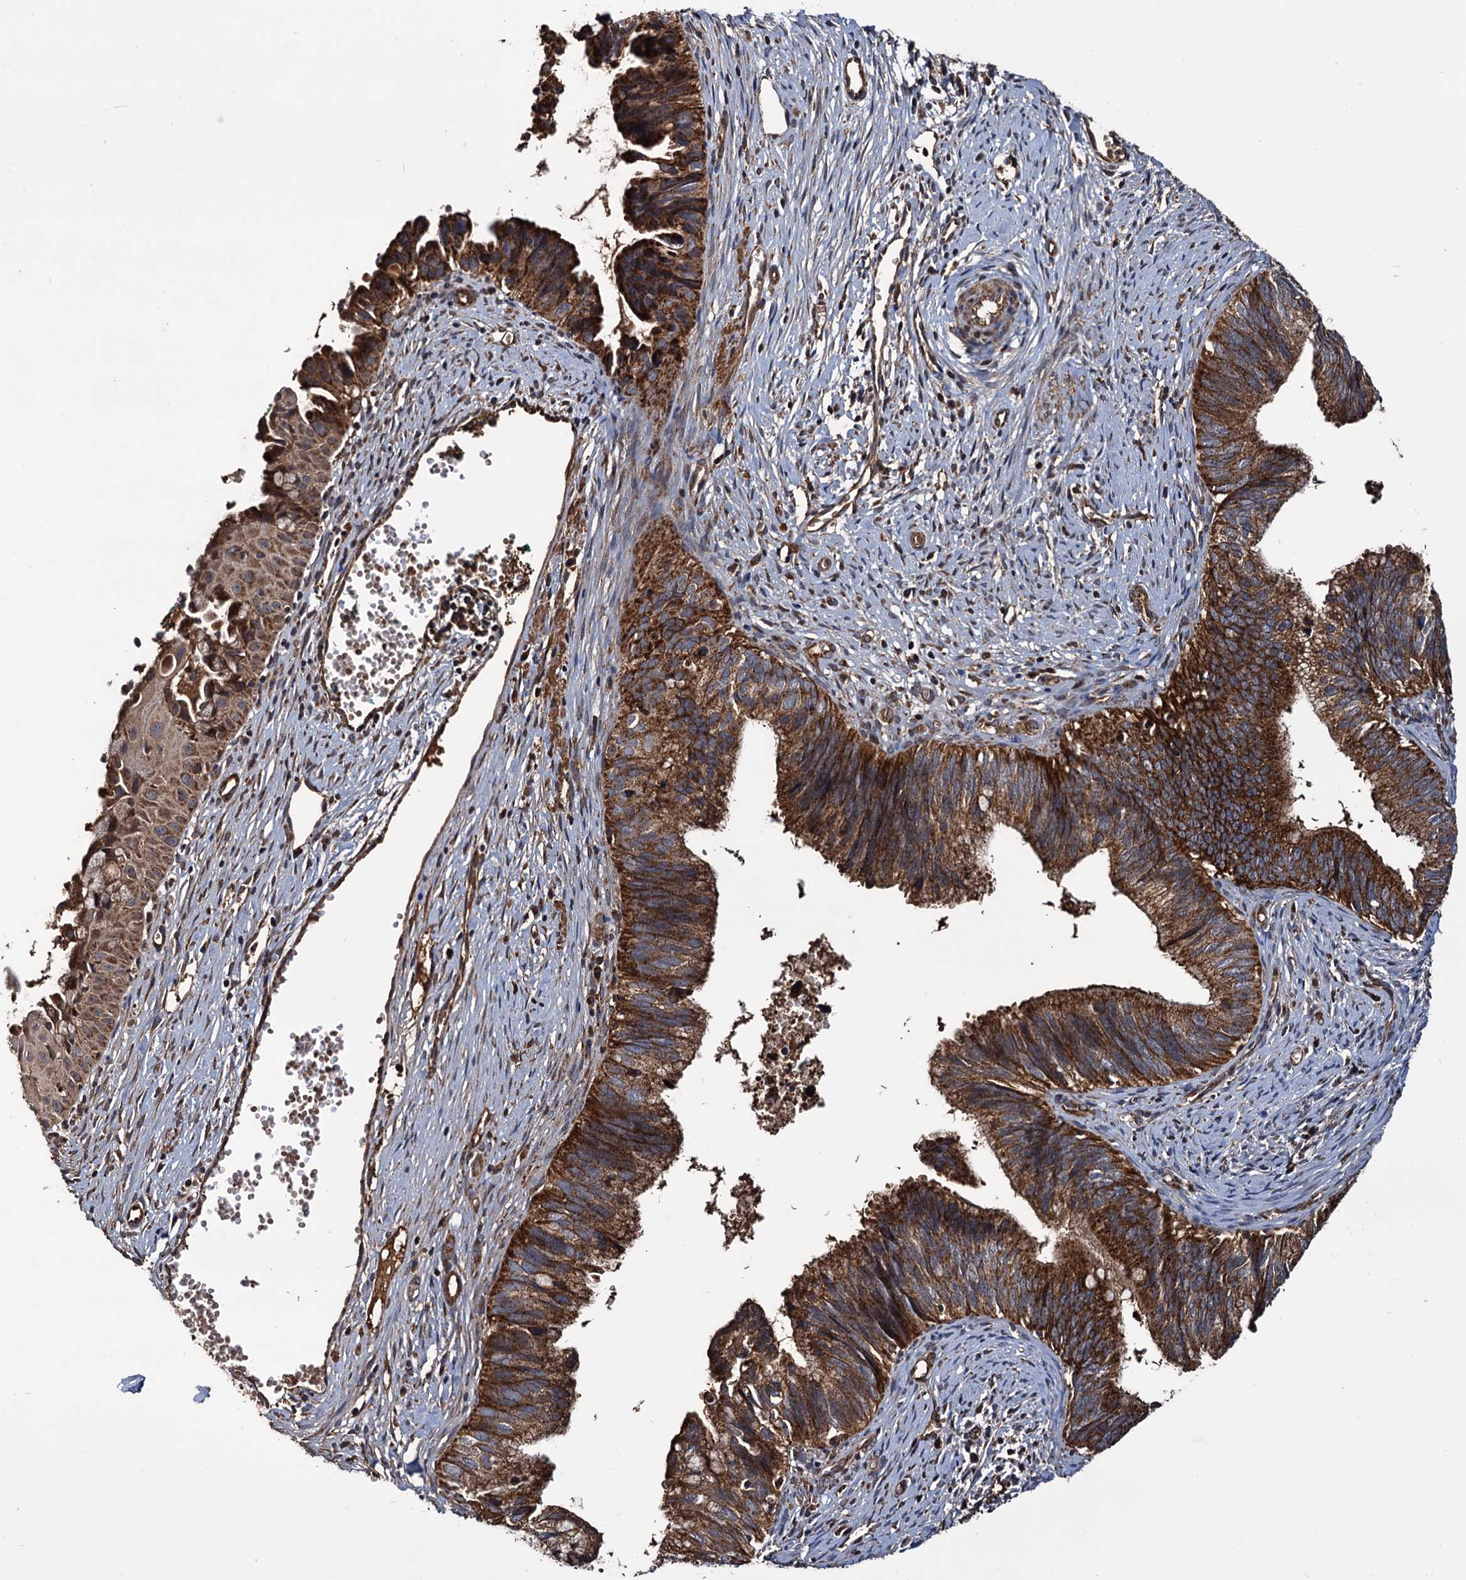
{"staining": {"intensity": "strong", "quantity": ">75%", "location": "cytoplasmic/membranous"}, "tissue": "cervical cancer", "cell_type": "Tumor cells", "image_type": "cancer", "snomed": [{"axis": "morphology", "description": "Adenocarcinoma, NOS"}, {"axis": "topography", "description": "Cervix"}], "caption": "A brown stain labels strong cytoplasmic/membranous staining of a protein in cervical cancer tumor cells. The protein is stained brown, and the nuclei are stained in blue (DAB (3,3'-diaminobenzidine) IHC with brightfield microscopy, high magnification).", "gene": "MRPL42", "patient": {"sex": "female", "age": 42}}